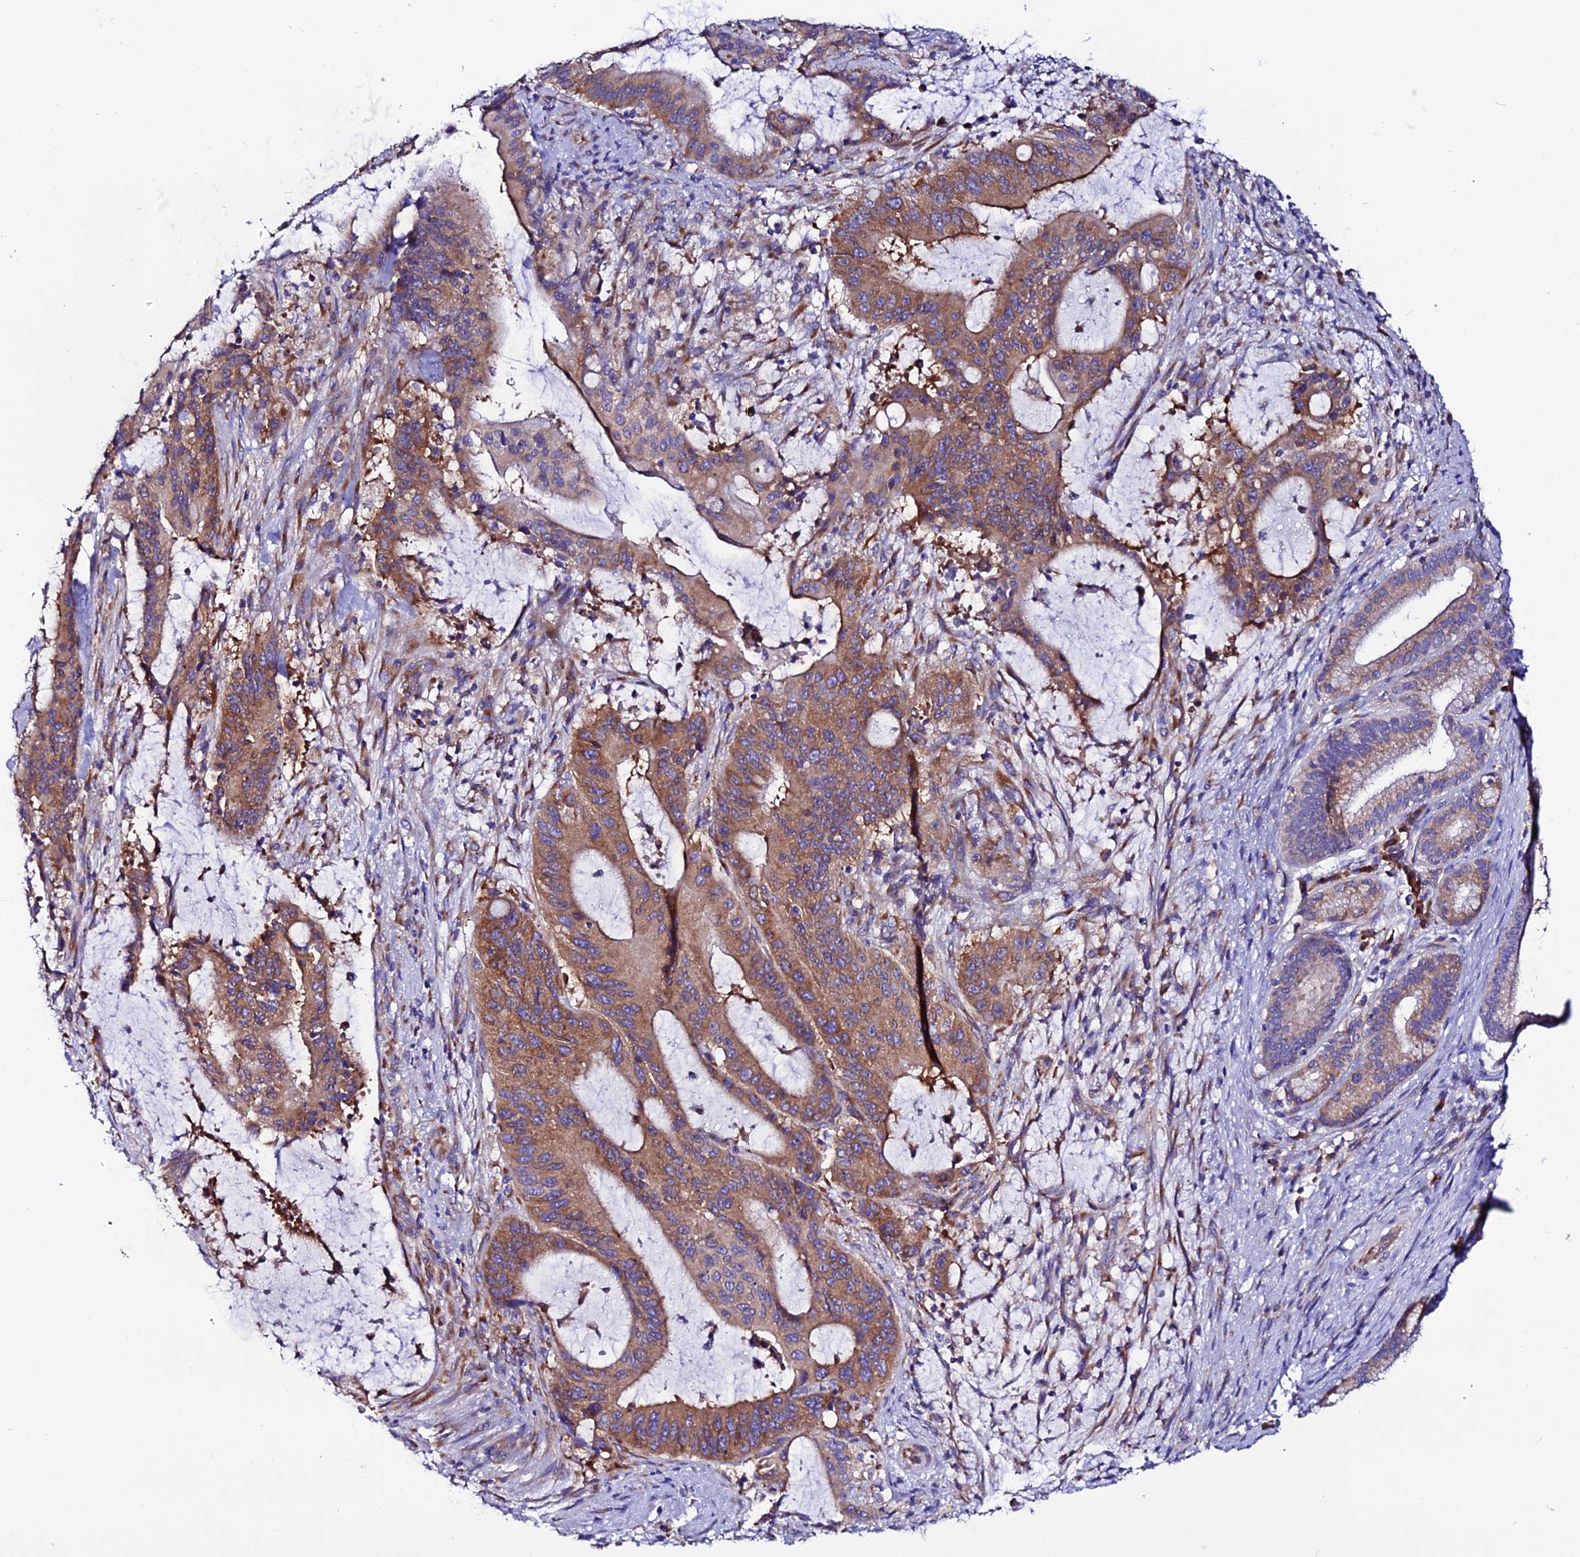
{"staining": {"intensity": "moderate", "quantity": ">75%", "location": "cytoplasmic/membranous"}, "tissue": "liver cancer", "cell_type": "Tumor cells", "image_type": "cancer", "snomed": [{"axis": "morphology", "description": "Normal tissue, NOS"}, {"axis": "morphology", "description": "Cholangiocarcinoma"}, {"axis": "topography", "description": "Liver"}, {"axis": "topography", "description": "Peripheral nerve tissue"}], "caption": "Approximately >75% of tumor cells in liver cholangiocarcinoma reveal moderate cytoplasmic/membranous protein staining as visualized by brown immunohistochemical staining.", "gene": "EEF1G", "patient": {"sex": "female", "age": 73}}